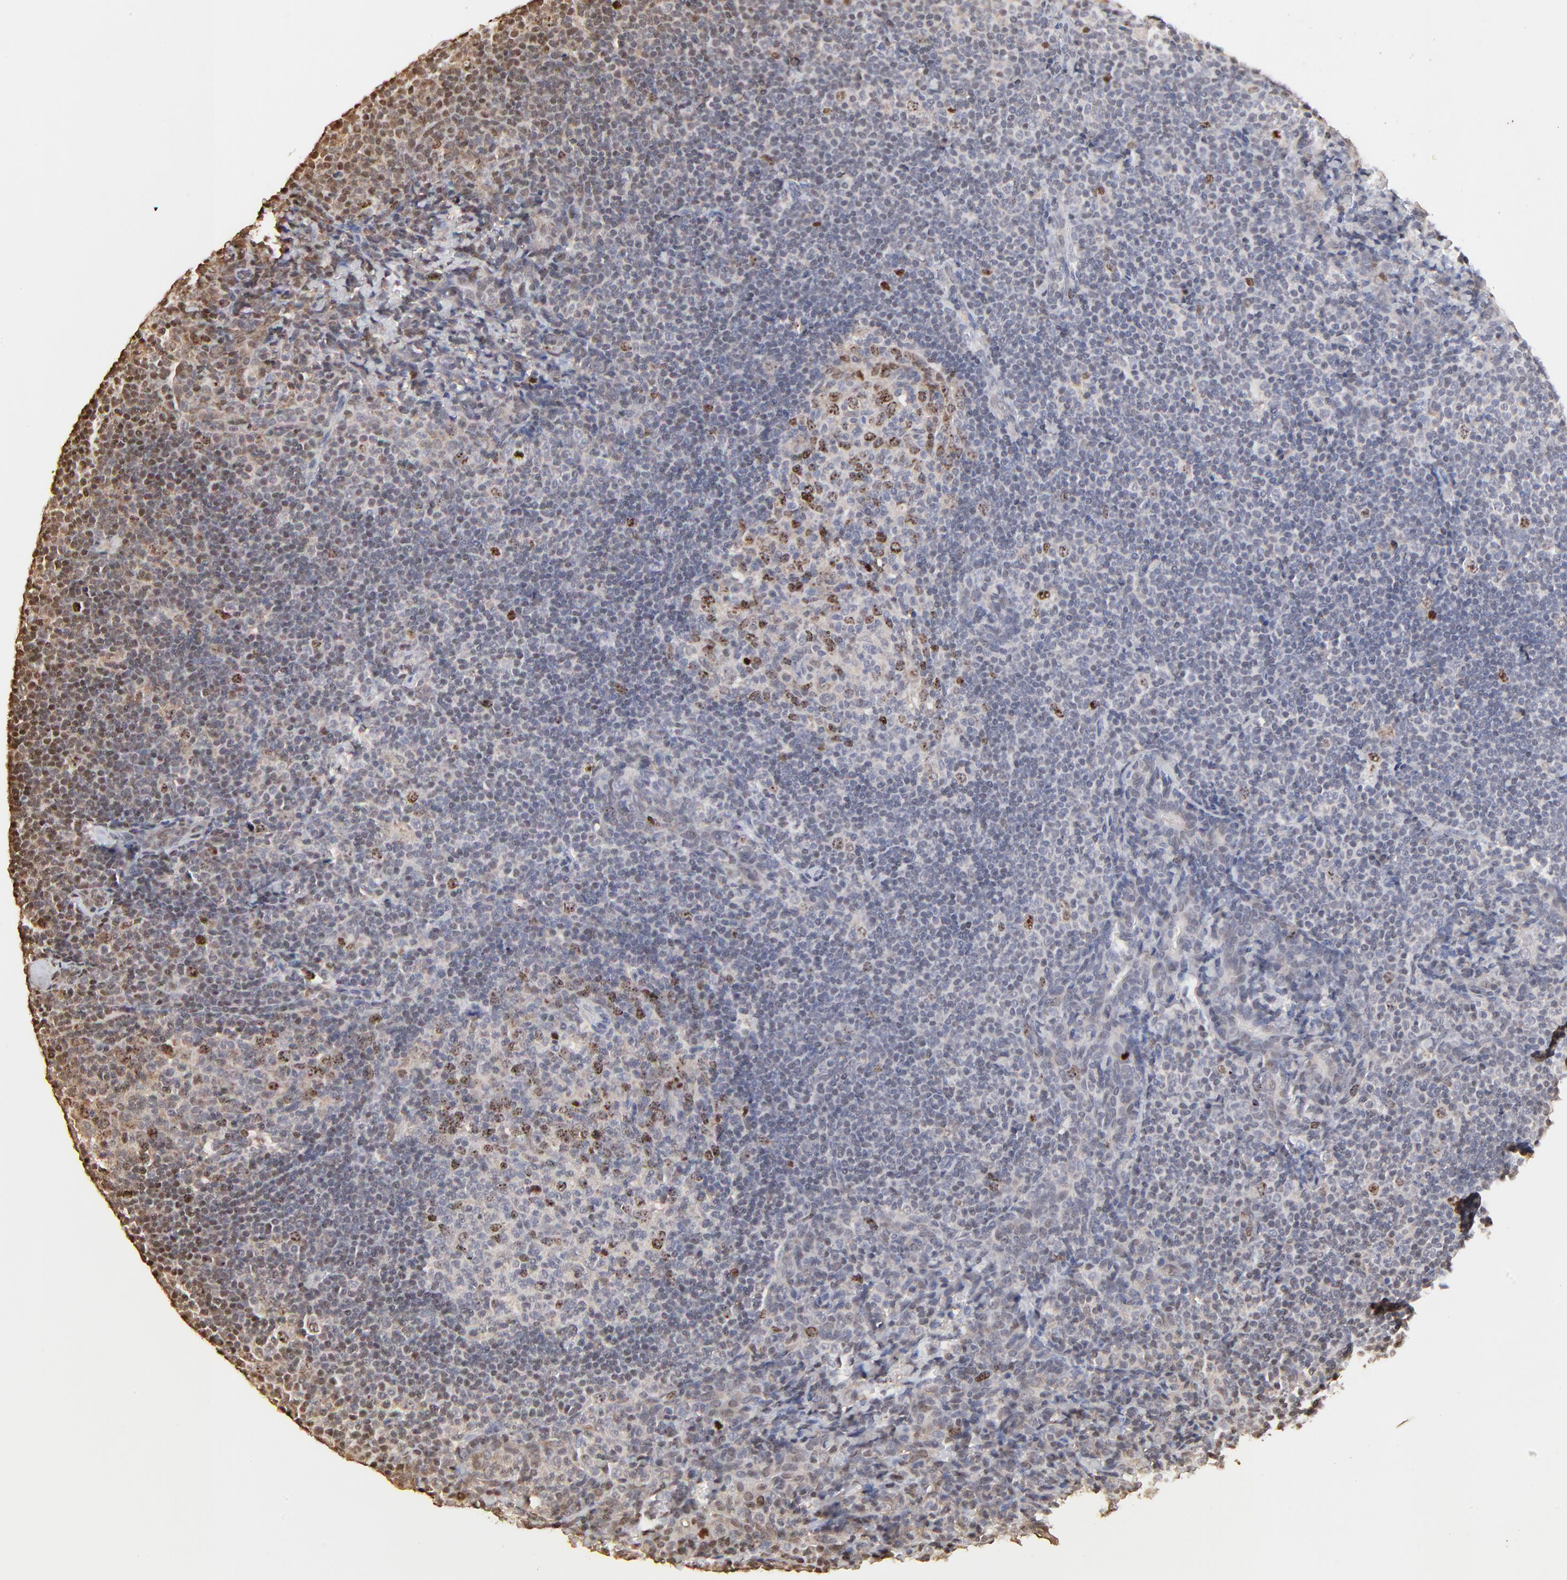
{"staining": {"intensity": "moderate", "quantity": "25%-75%", "location": "nuclear"}, "tissue": "lymph node", "cell_type": "Germinal center cells", "image_type": "normal", "snomed": [{"axis": "morphology", "description": "Normal tissue, NOS"}, {"axis": "morphology", "description": "Uncertain malignant potential"}, {"axis": "topography", "description": "Lymph node"}, {"axis": "topography", "description": "Salivary gland, NOS"}], "caption": "Germinal center cells exhibit moderate nuclear positivity in approximately 25%-75% of cells in normal lymph node. (Brightfield microscopy of DAB IHC at high magnification).", "gene": "BIRC5", "patient": {"sex": "female", "age": 51}}